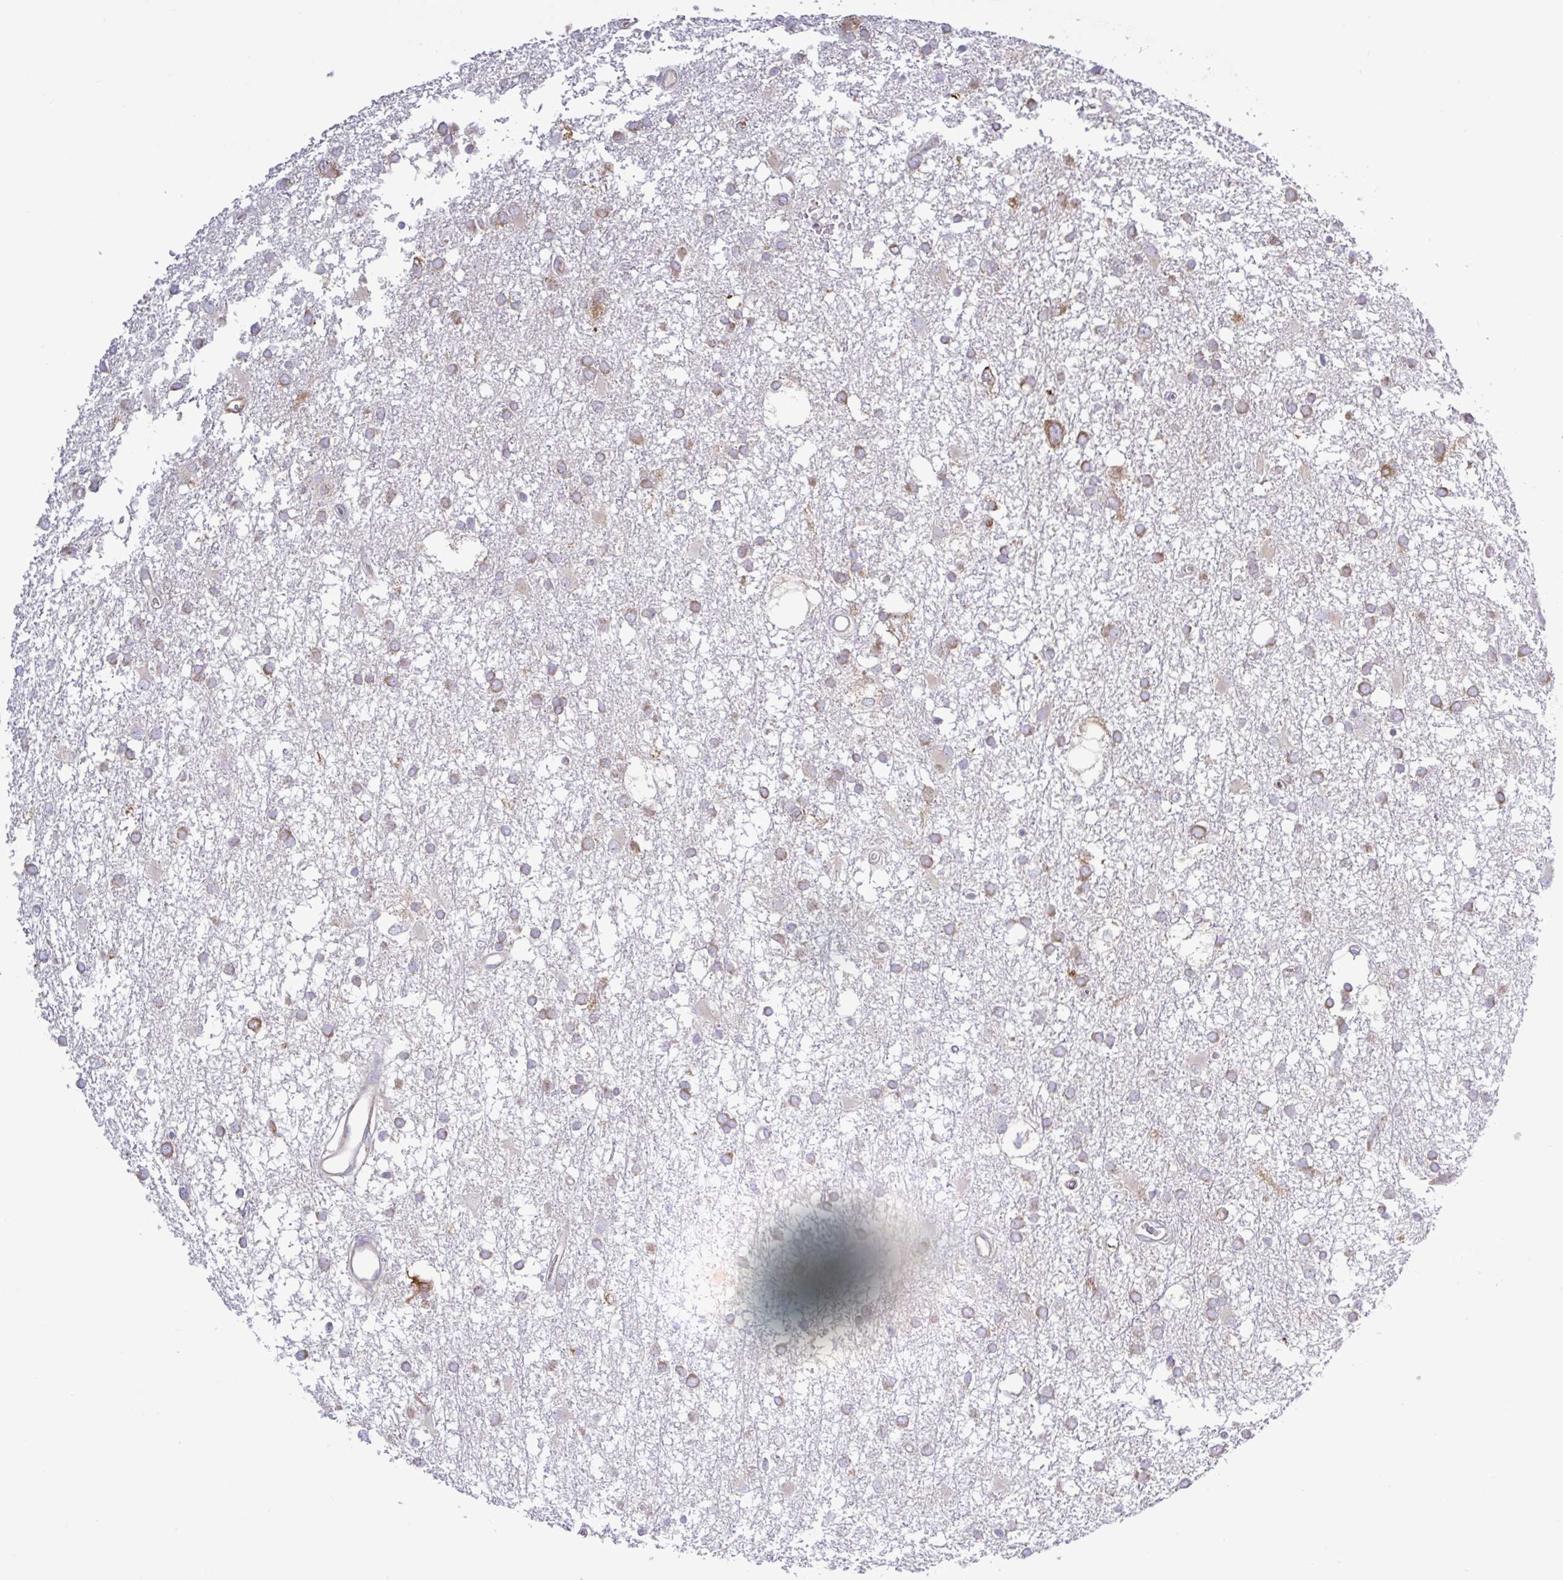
{"staining": {"intensity": "weak", "quantity": "25%-75%", "location": "cytoplasmic/membranous"}, "tissue": "glioma", "cell_type": "Tumor cells", "image_type": "cancer", "snomed": [{"axis": "morphology", "description": "Glioma, malignant, High grade"}, {"axis": "topography", "description": "Brain"}], "caption": "Glioma stained for a protein exhibits weak cytoplasmic/membranous positivity in tumor cells. (brown staining indicates protein expression, while blue staining denotes nuclei).", "gene": "LARS1", "patient": {"sex": "male", "age": 61}}